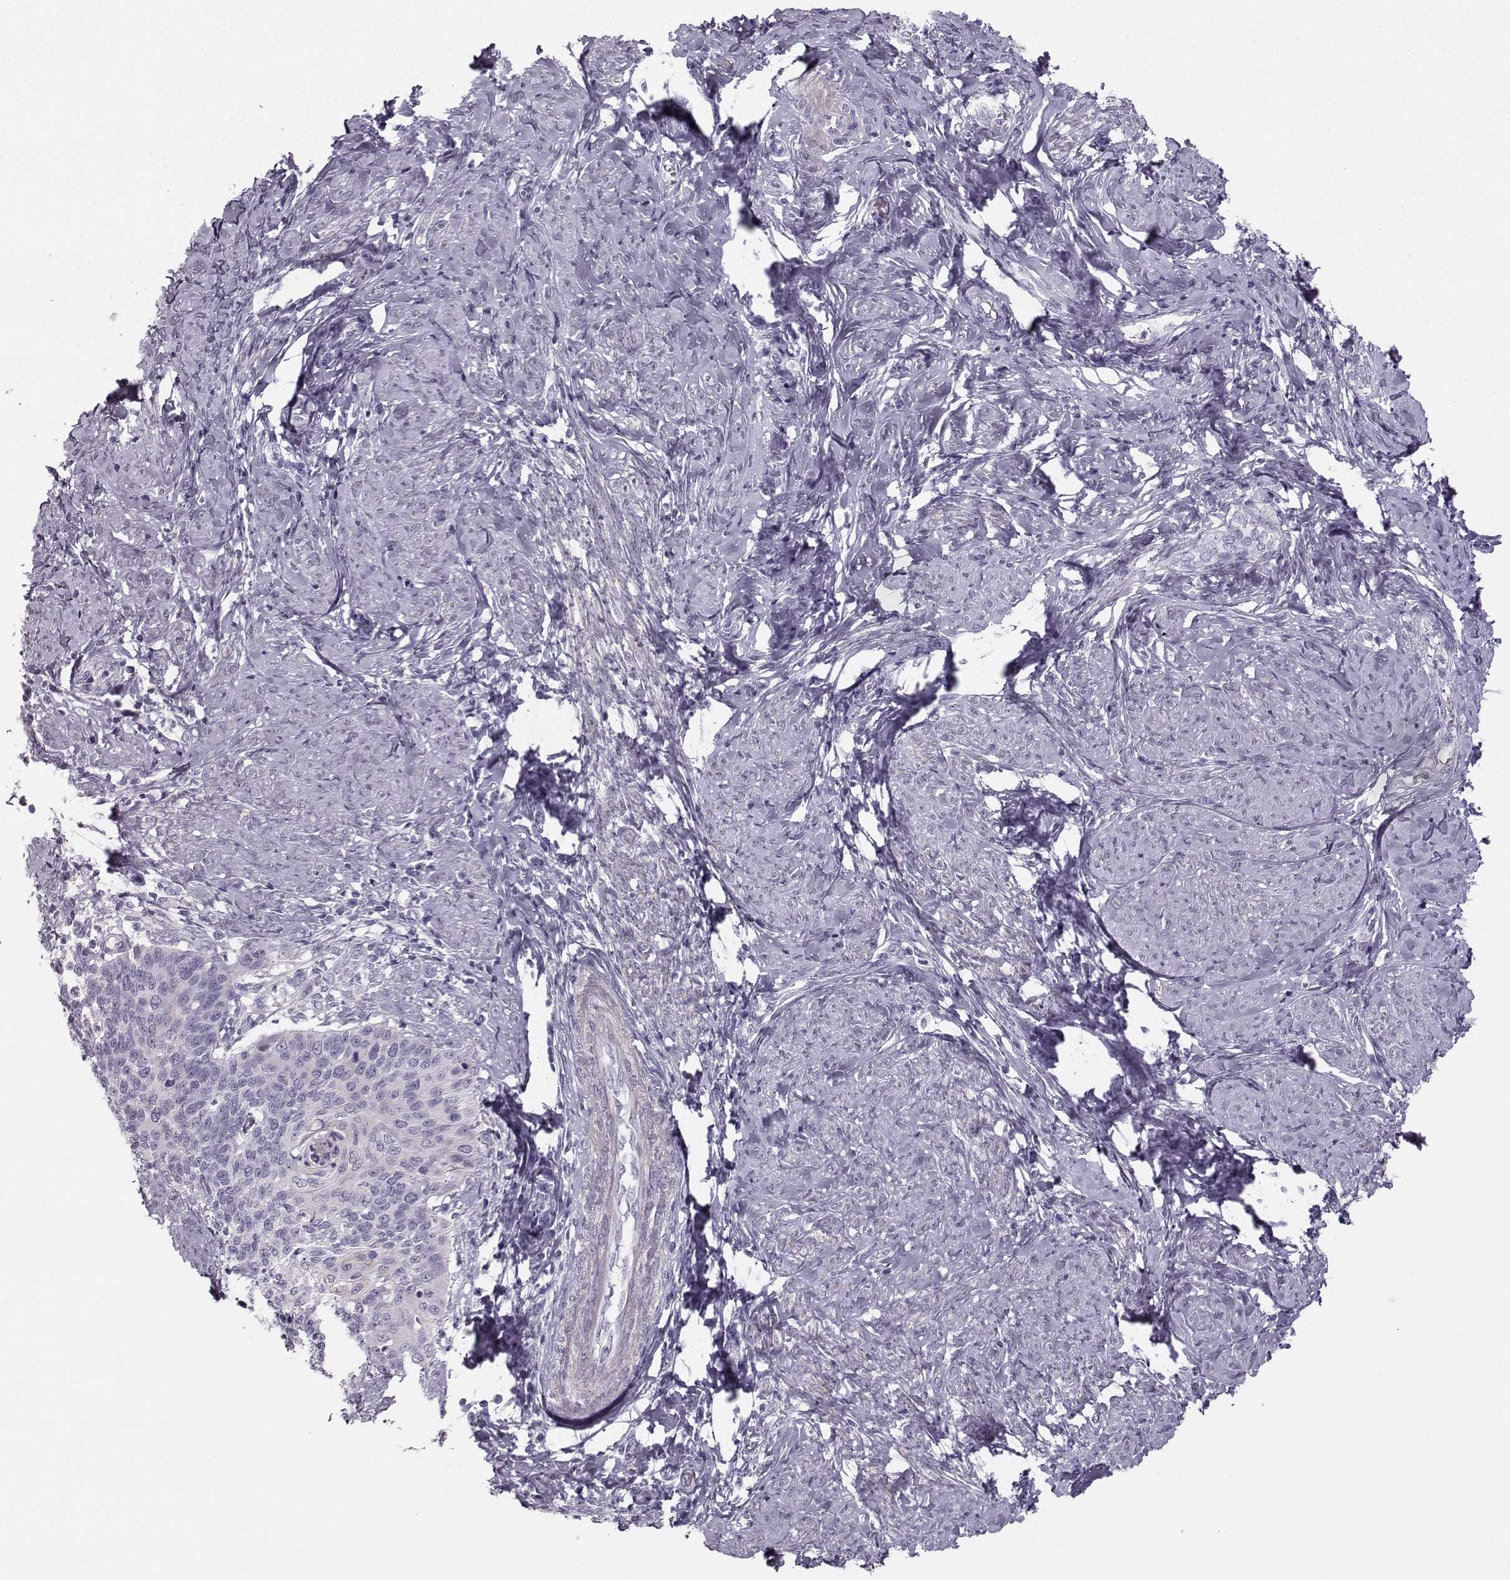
{"staining": {"intensity": "negative", "quantity": "none", "location": "none"}, "tissue": "cervical cancer", "cell_type": "Tumor cells", "image_type": "cancer", "snomed": [{"axis": "morphology", "description": "Normal tissue, NOS"}, {"axis": "morphology", "description": "Squamous cell carcinoma, NOS"}, {"axis": "topography", "description": "Cervix"}], "caption": "This is an immunohistochemistry (IHC) histopathology image of human squamous cell carcinoma (cervical). There is no positivity in tumor cells.", "gene": "CASR", "patient": {"sex": "female", "age": 39}}